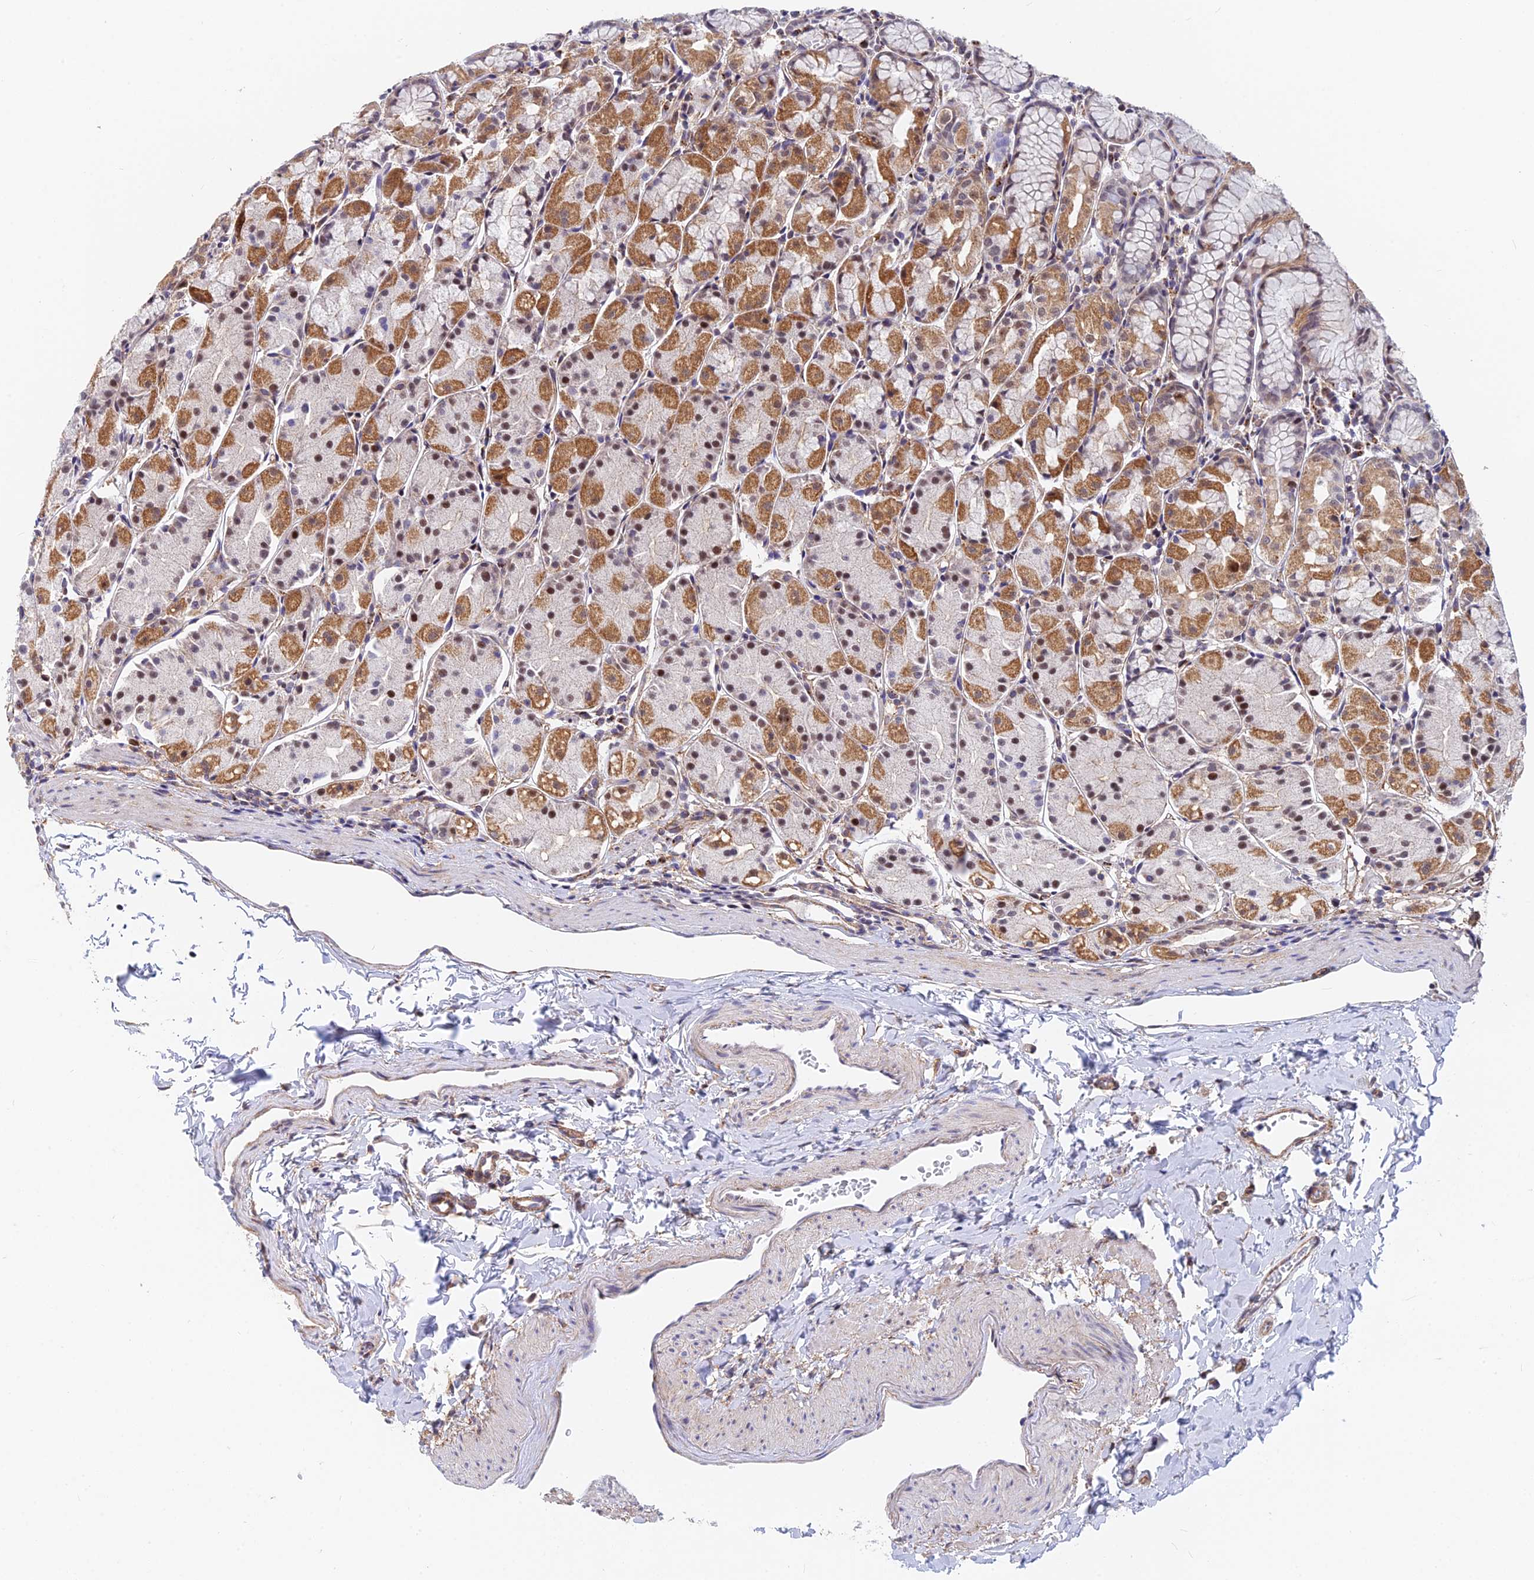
{"staining": {"intensity": "moderate", "quantity": "25%-75%", "location": "cytoplasmic/membranous,nuclear"}, "tissue": "stomach", "cell_type": "Glandular cells", "image_type": "normal", "snomed": [{"axis": "morphology", "description": "Normal tissue, NOS"}, {"axis": "topography", "description": "Stomach, upper"}], "caption": "This micrograph shows immunohistochemistry staining of unremarkable human stomach, with medium moderate cytoplasmic/membranous,nuclear positivity in about 25%-75% of glandular cells.", "gene": "VSTM2L", "patient": {"sex": "male", "age": 47}}